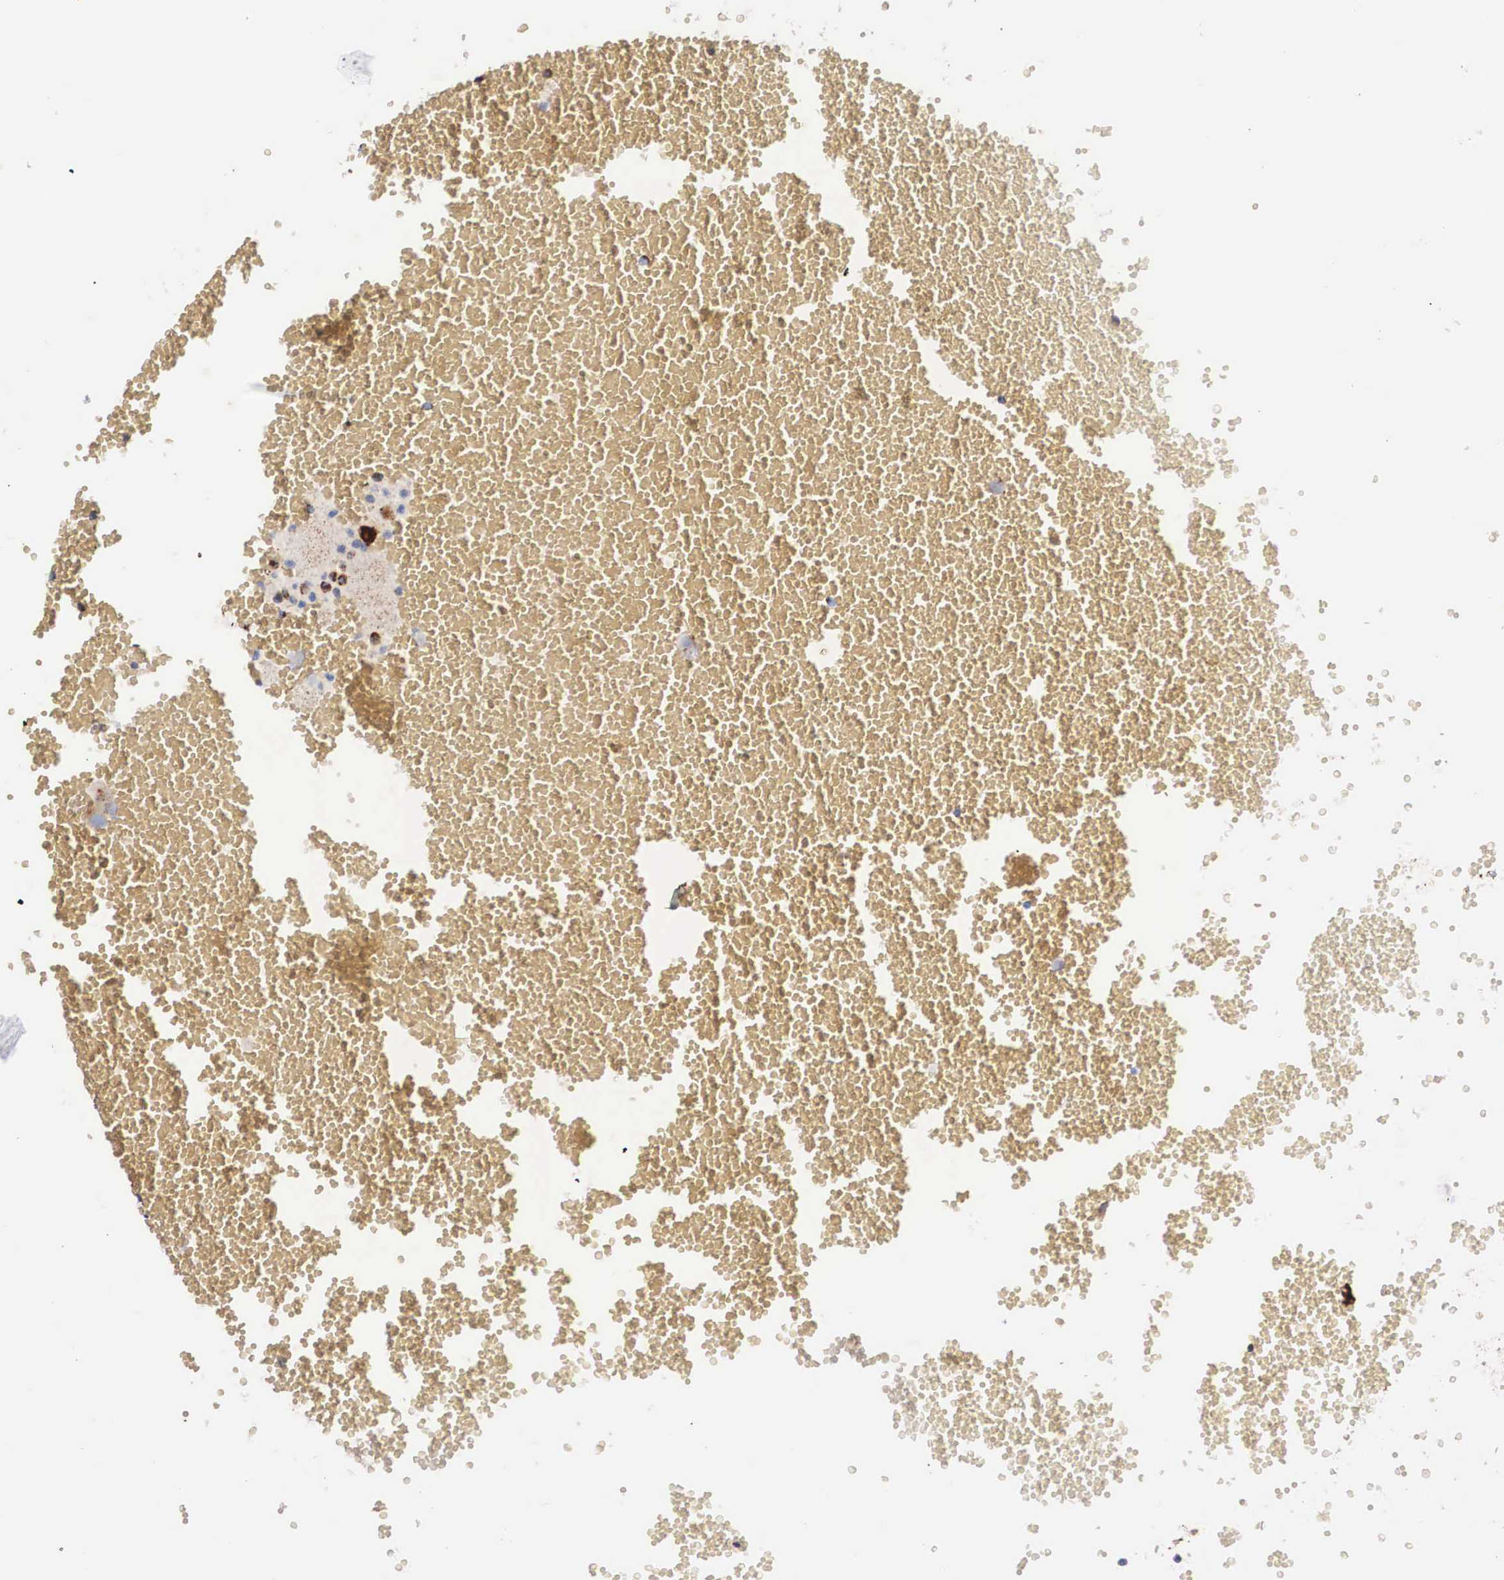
{"staining": {"intensity": "moderate", "quantity": "25%-75%", "location": "cytoplasmic/membranous"}, "tissue": "testis cancer", "cell_type": "Tumor cells", "image_type": "cancer", "snomed": [{"axis": "morphology", "description": "Seminoma, NOS"}, {"axis": "topography", "description": "Testis"}], "caption": "Protein staining shows moderate cytoplasmic/membranous staining in approximately 25%-75% of tumor cells in testis cancer (seminoma).", "gene": "NAGA", "patient": {"sex": "male", "age": 71}}